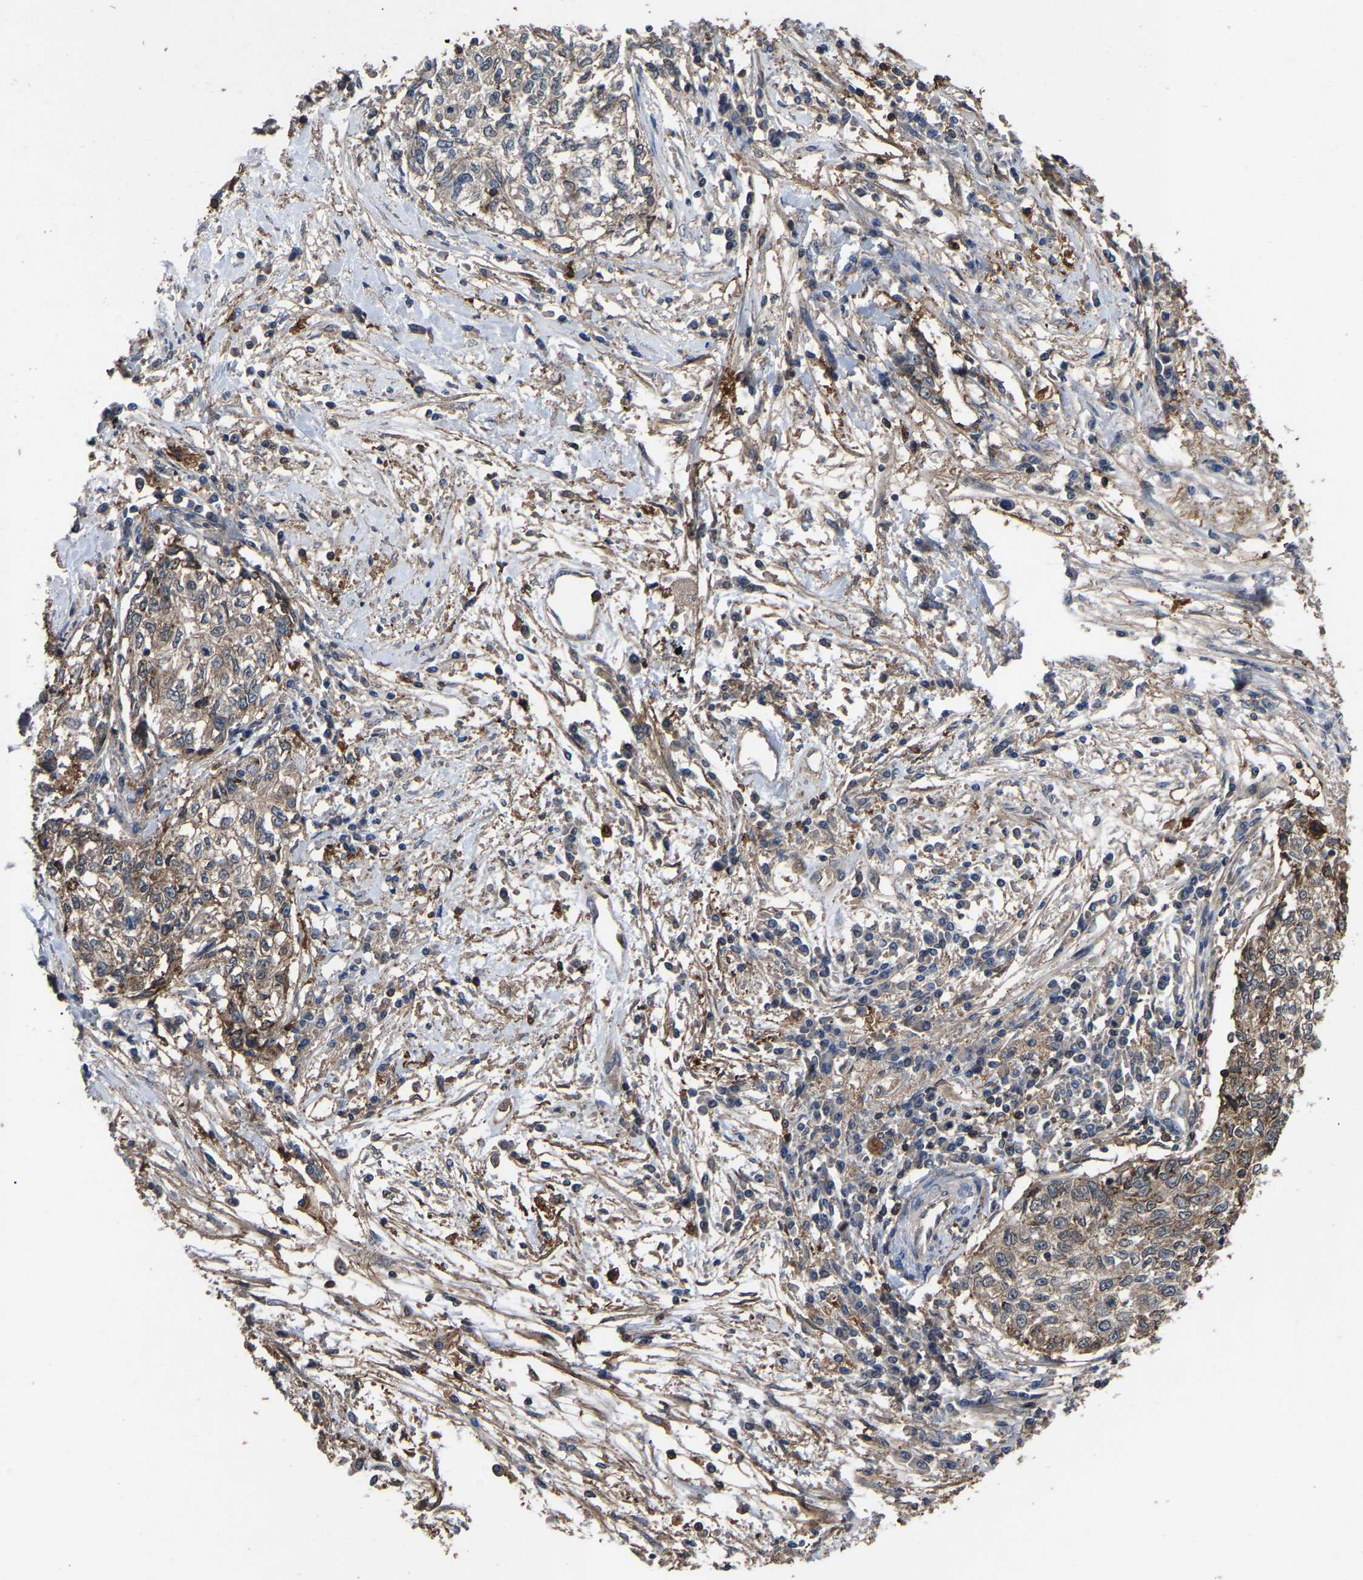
{"staining": {"intensity": "weak", "quantity": "25%-75%", "location": "cytoplasmic/membranous"}, "tissue": "cervical cancer", "cell_type": "Tumor cells", "image_type": "cancer", "snomed": [{"axis": "morphology", "description": "Squamous cell carcinoma, NOS"}, {"axis": "topography", "description": "Cervix"}], "caption": "Immunohistochemical staining of human cervical cancer shows low levels of weak cytoplasmic/membranous protein staining in about 25%-75% of tumor cells. The protein of interest is stained brown, and the nuclei are stained in blue (DAB (3,3'-diaminobenzidine) IHC with brightfield microscopy, high magnification).", "gene": "CIT", "patient": {"sex": "female", "age": 57}}